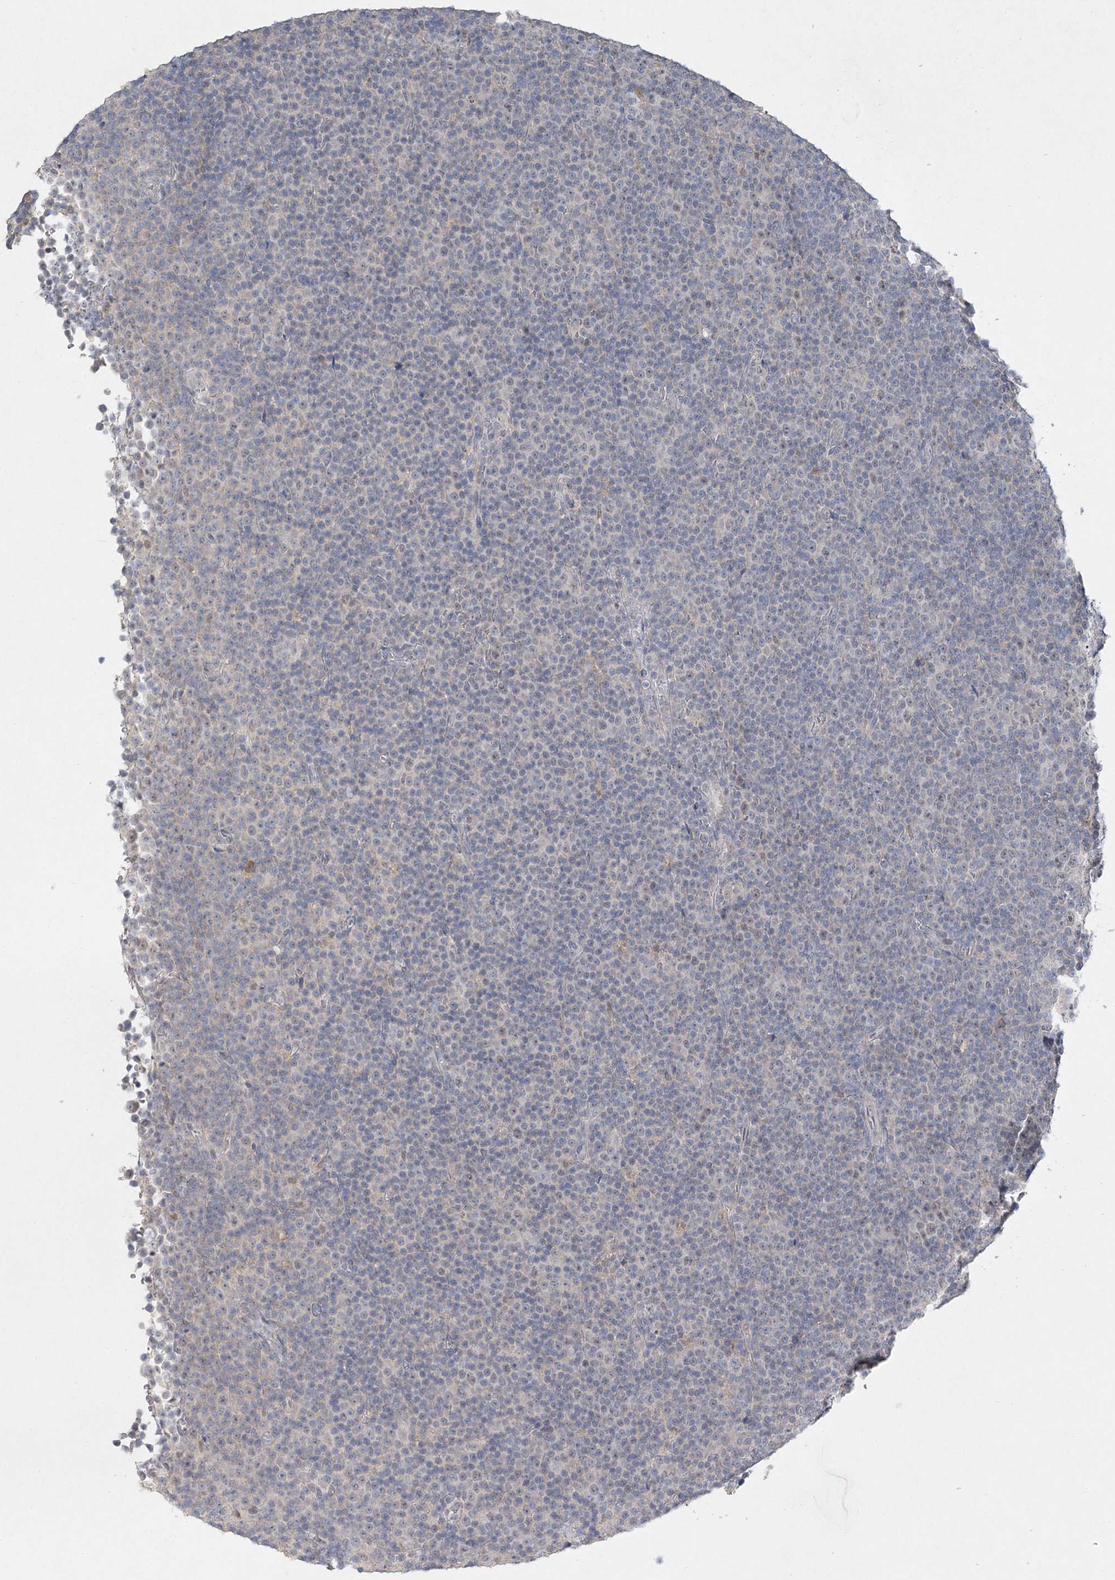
{"staining": {"intensity": "negative", "quantity": "none", "location": "none"}, "tissue": "lymphoma", "cell_type": "Tumor cells", "image_type": "cancer", "snomed": [{"axis": "morphology", "description": "Malignant lymphoma, non-Hodgkin's type, Low grade"}, {"axis": "topography", "description": "Lymph node"}], "caption": "DAB immunohistochemical staining of human low-grade malignant lymphoma, non-Hodgkin's type exhibits no significant staining in tumor cells.", "gene": "MAT2B", "patient": {"sex": "female", "age": 67}}